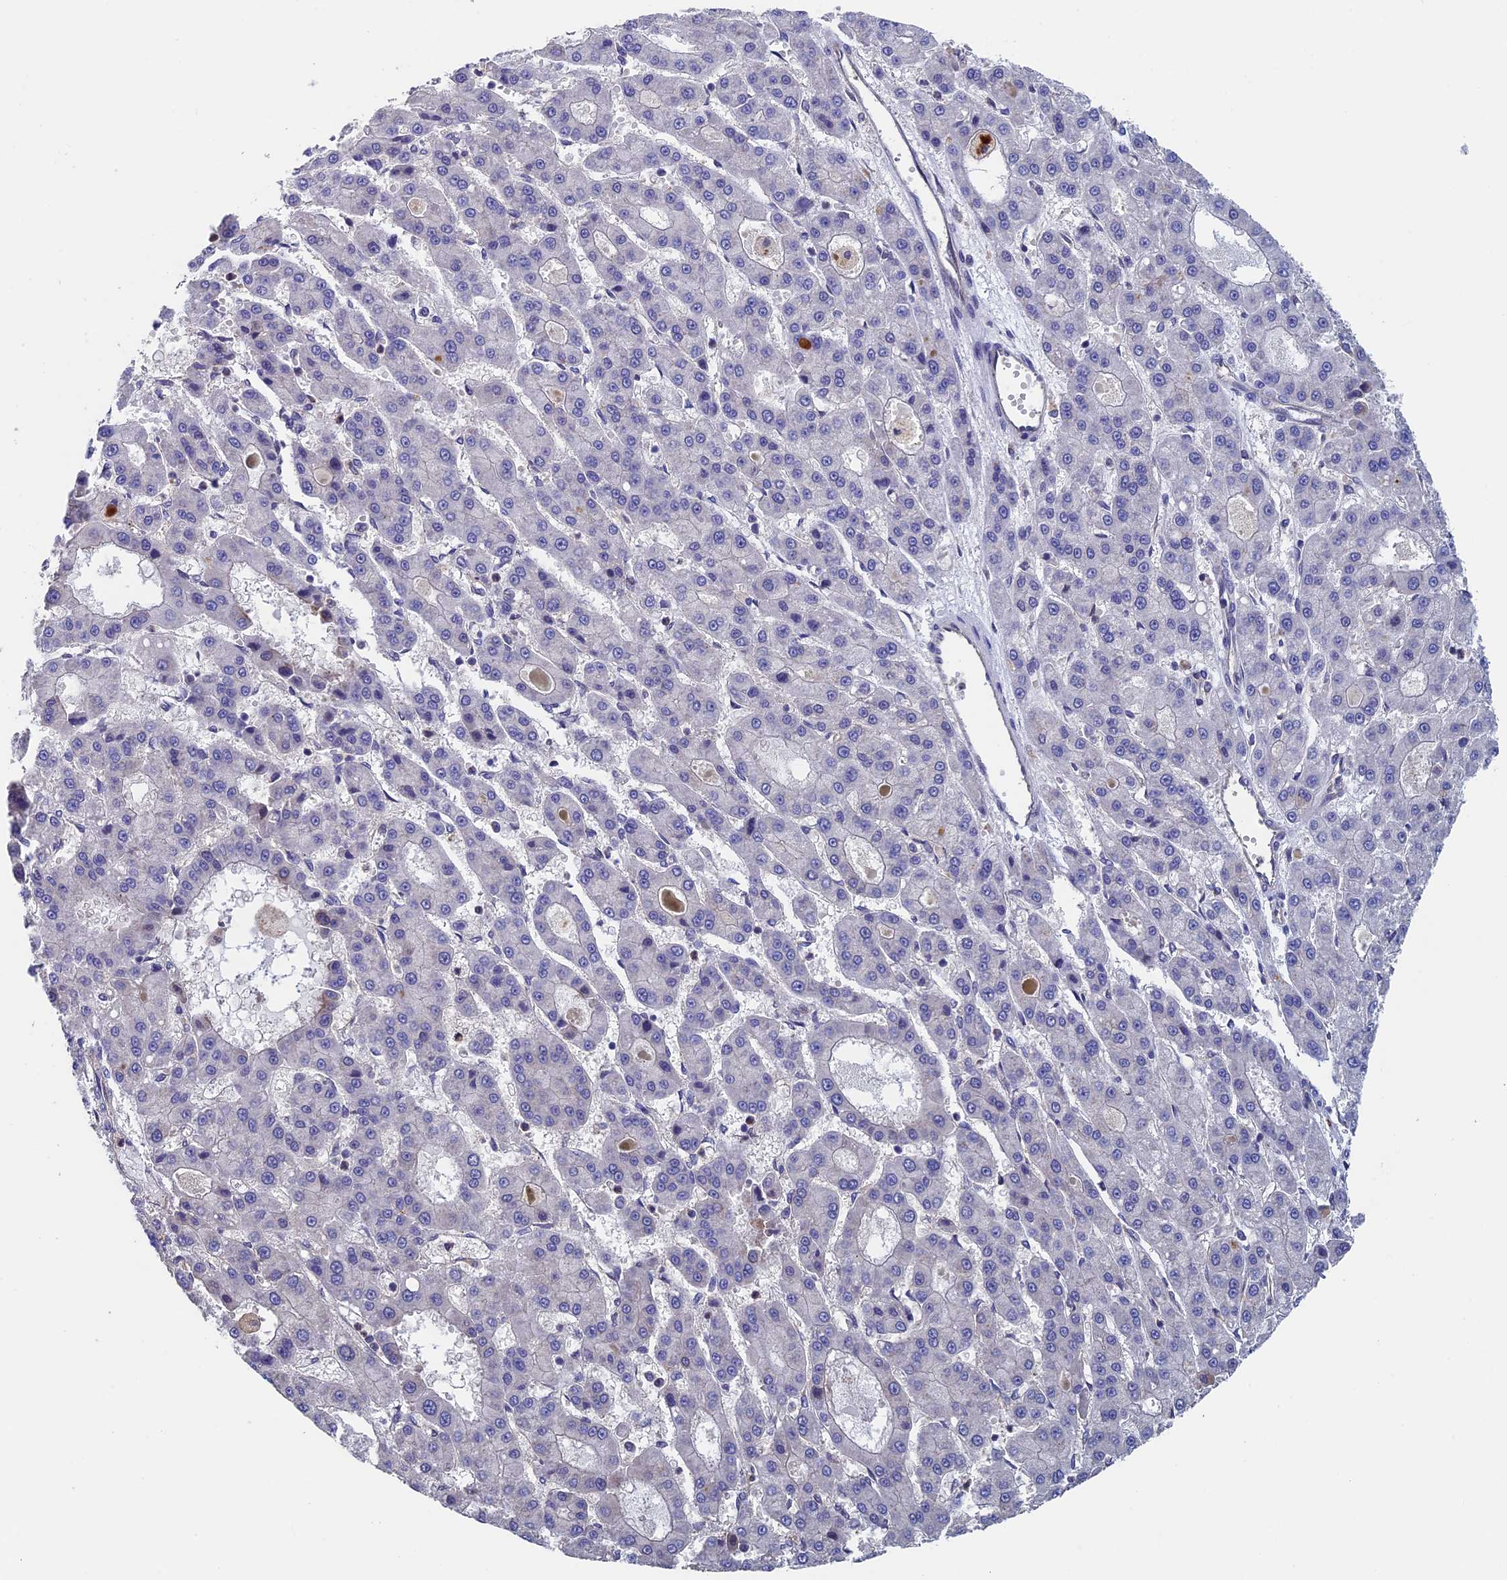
{"staining": {"intensity": "negative", "quantity": "none", "location": "none"}, "tissue": "liver cancer", "cell_type": "Tumor cells", "image_type": "cancer", "snomed": [{"axis": "morphology", "description": "Carcinoma, Hepatocellular, NOS"}, {"axis": "topography", "description": "Liver"}], "caption": "Human liver cancer (hepatocellular carcinoma) stained for a protein using immunohistochemistry reveals no staining in tumor cells.", "gene": "LCMT1", "patient": {"sex": "male", "age": 70}}